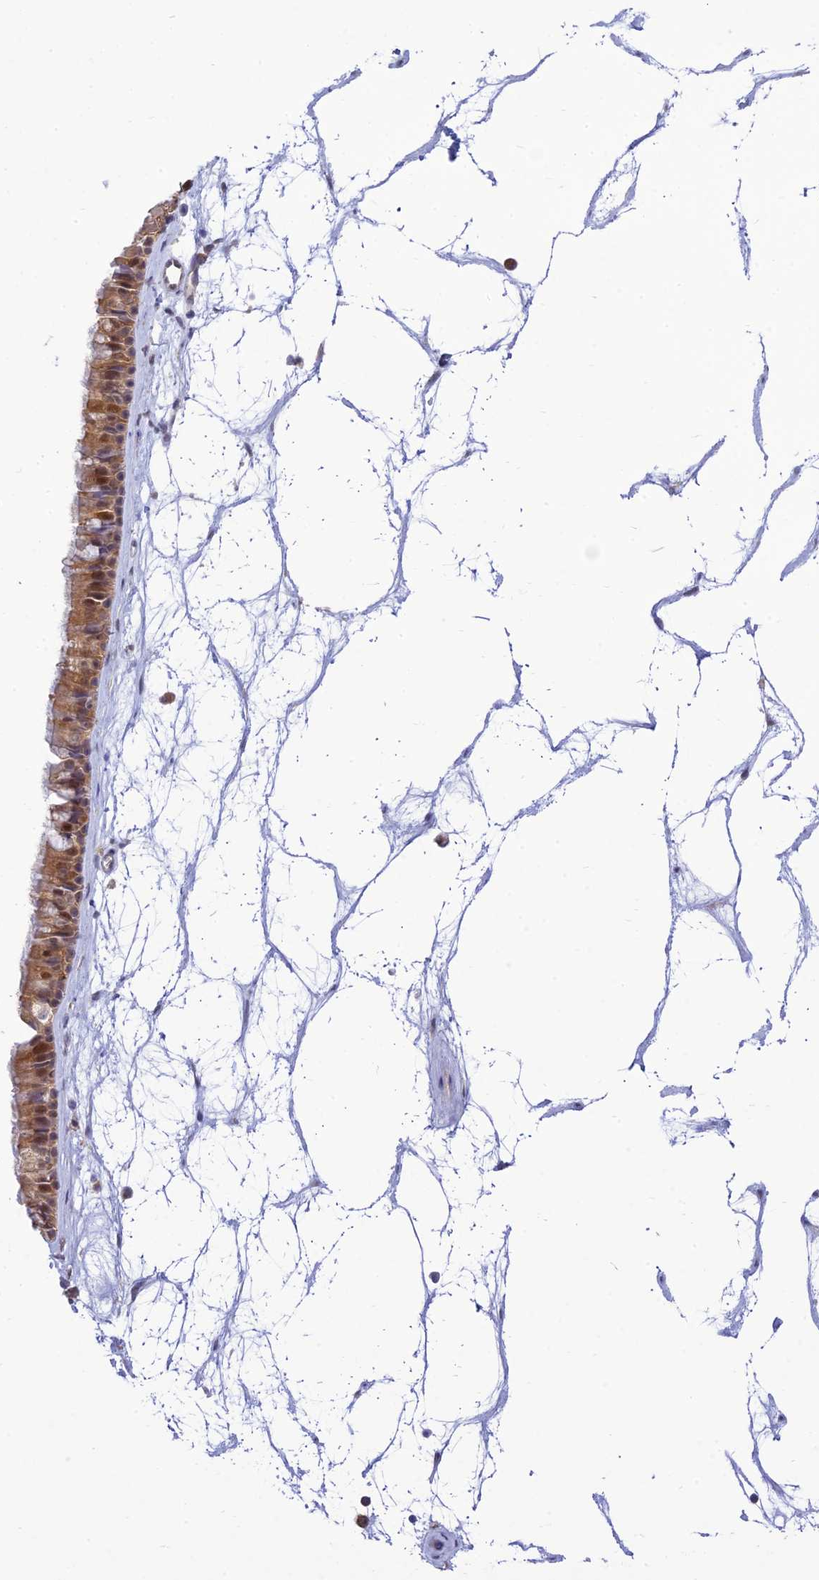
{"staining": {"intensity": "moderate", "quantity": ">75%", "location": "cytoplasmic/membranous,nuclear"}, "tissue": "nasopharynx", "cell_type": "Respiratory epithelial cells", "image_type": "normal", "snomed": [{"axis": "morphology", "description": "Normal tissue, NOS"}, {"axis": "topography", "description": "Nasopharynx"}], "caption": "DAB (3,3'-diaminobenzidine) immunohistochemical staining of benign nasopharynx exhibits moderate cytoplasmic/membranous,nuclear protein expression in approximately >75% of respiratory epithelial cells.", "gene": "SKIC8", "patient": {"sex": "male", "age": 64}}